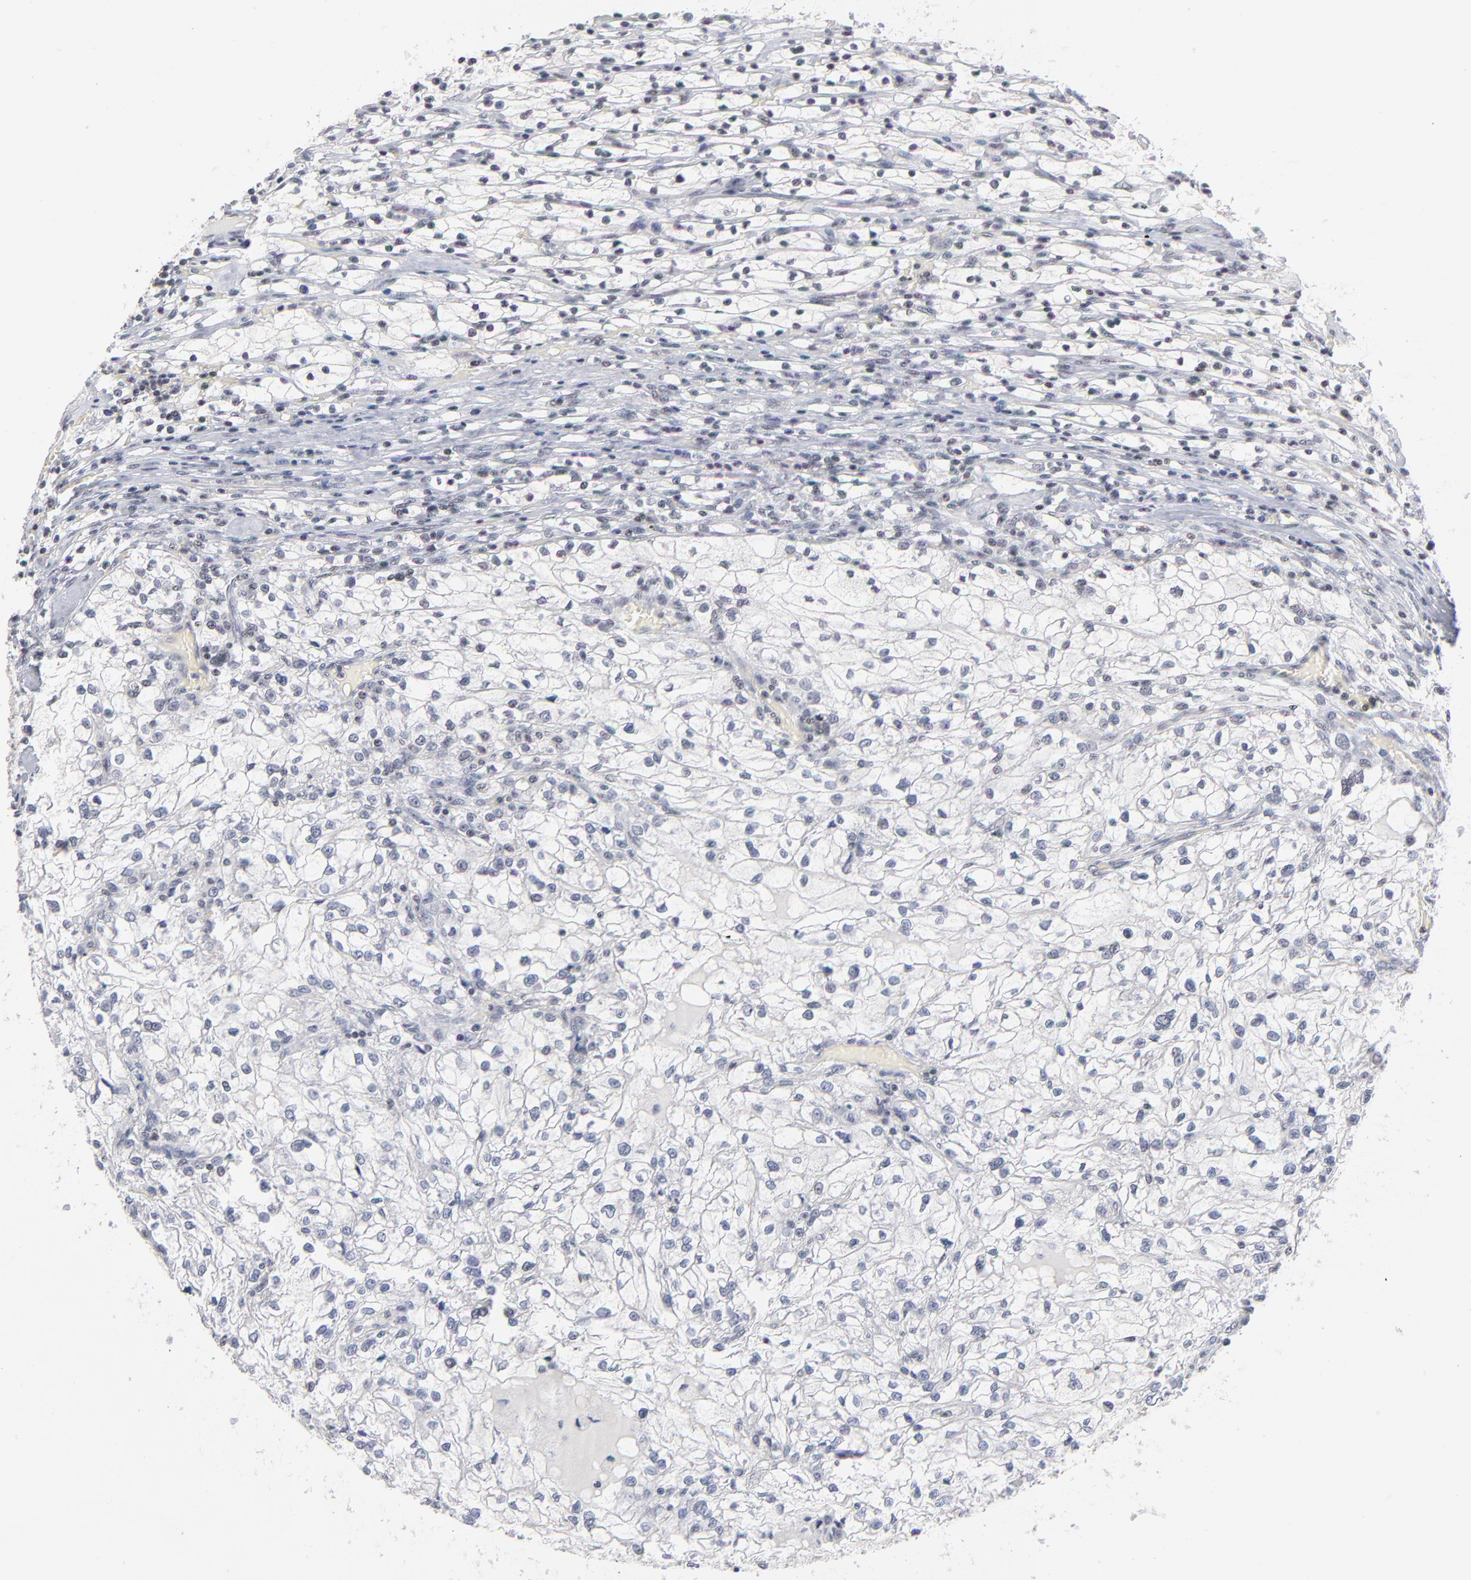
{"staining": {"intensity": "negative", "quantity": "none", "location": "none"}, "tissue": "renal cancer", "cell_type": "Tumor cells", "image_type": "cancer", "snomed": [{"axis": "morphology", "description": "Adenocarcinoma, NOS"}, {"axis": "topography", "description": "Kidney"}], "caption": "An immunohistochemistry (IHC) micrograph of renal adenocarcinoma is shown. There is no staining in tumor cells of renal adenocarcinoma.", "gene": "ZNF143", "patient": {"sex": "female", "age": 83}}